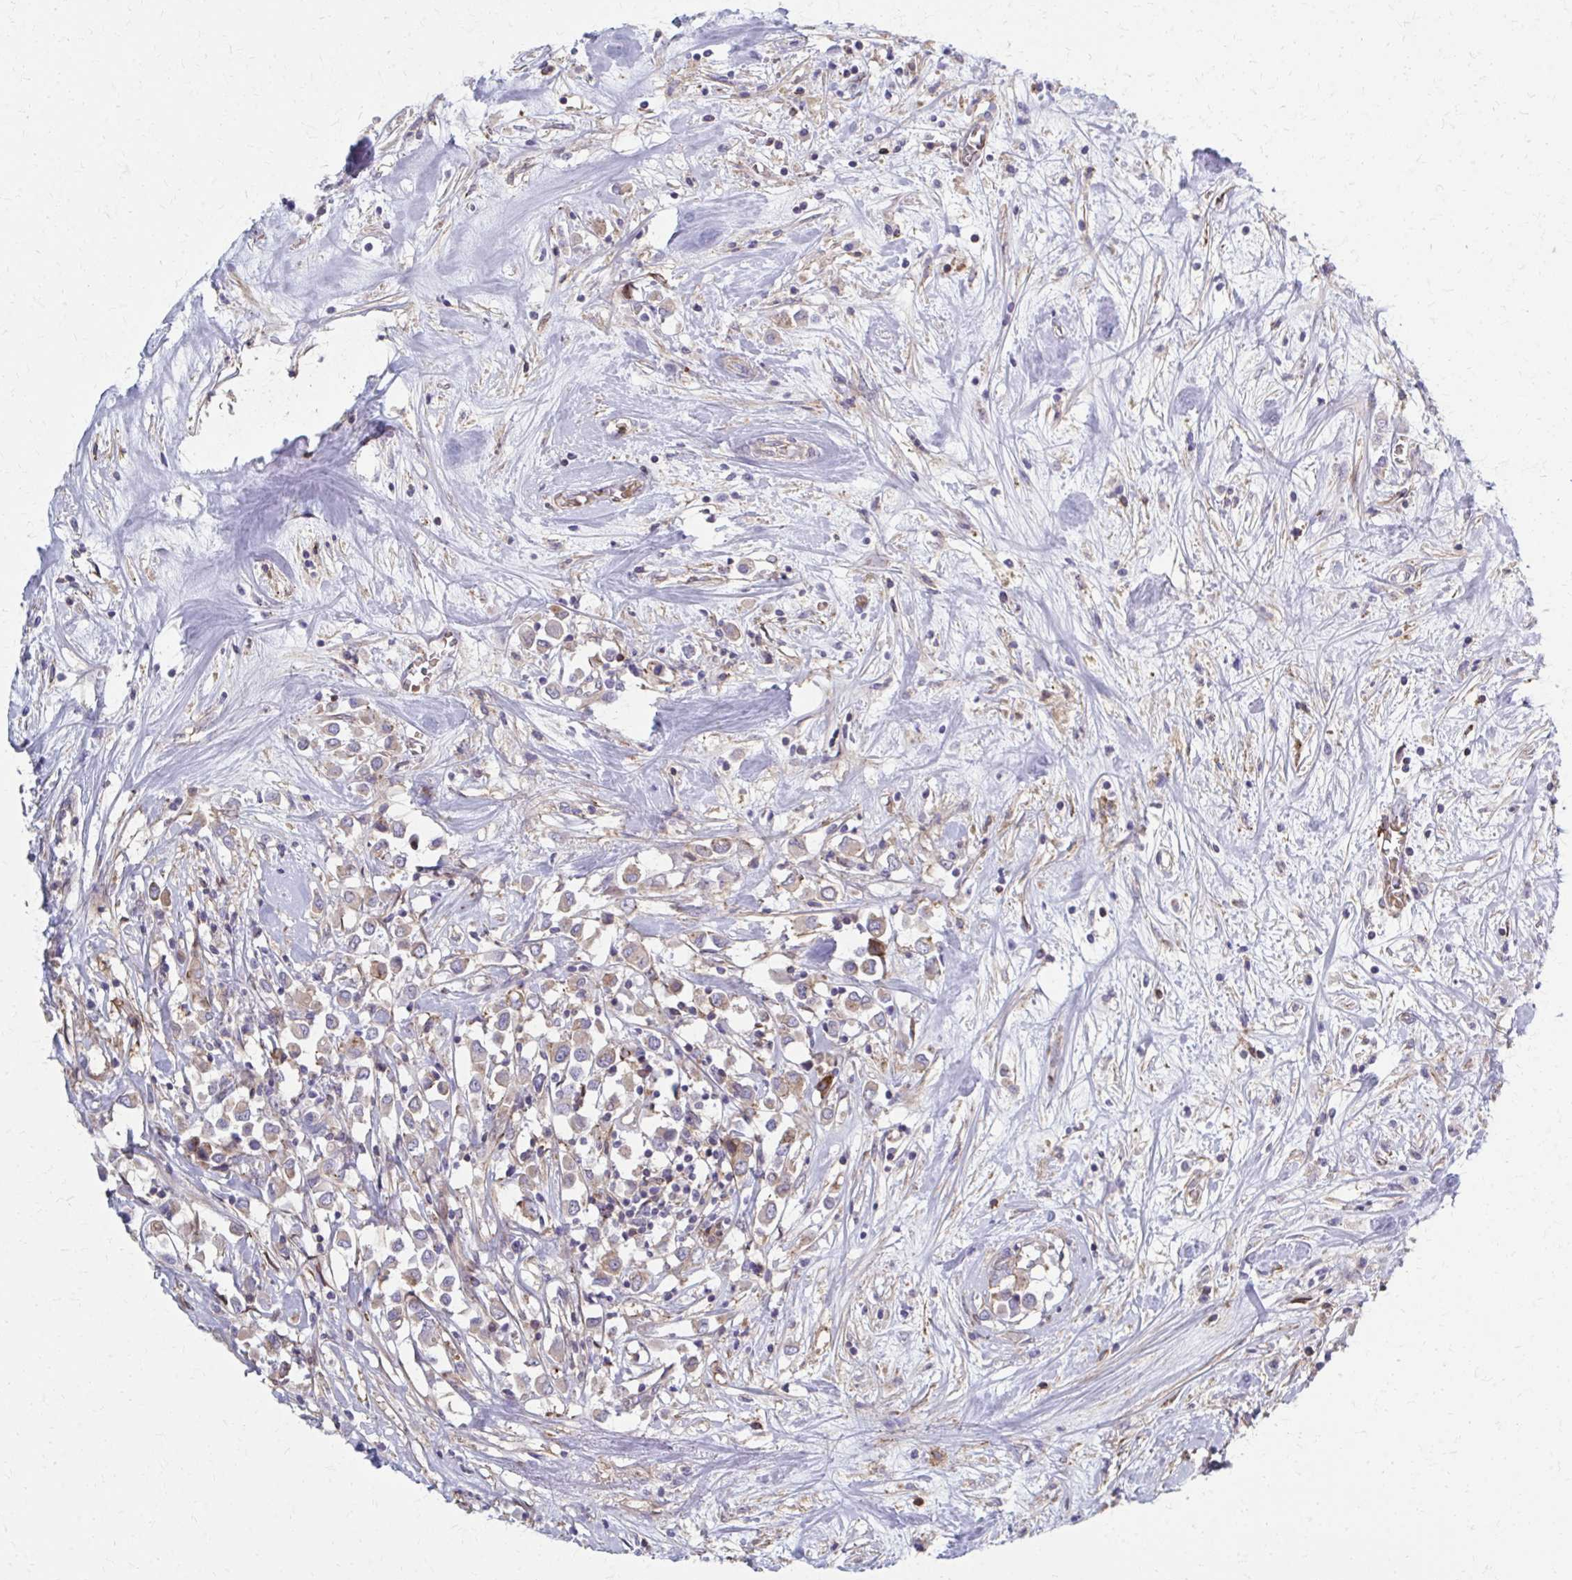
{"staining": {"intensity": "weak", "quantity": ">75%", "location": "cytoplasmic/membranous"}, "tissue": "breast cancer", "cell_type": "Tumor cells", "image_type": "cancer", "snomed": [{"axis": "morphology", "description": "Duct carcinoma"}, {"axis": "topography", "description": "Breast"}], "caption": "High-magnification brightfield microscopy of breast cancer stained with DAB (3,3'-diaminobenzidine) (brown) and counterstained with hematoxylin (blue). tumor cells exhibit weak cytoplasmic/membranous expression is present in approximately>75% of cells.", "gene": "MMP14", "patient": {"sex": "female", "age": 61}}